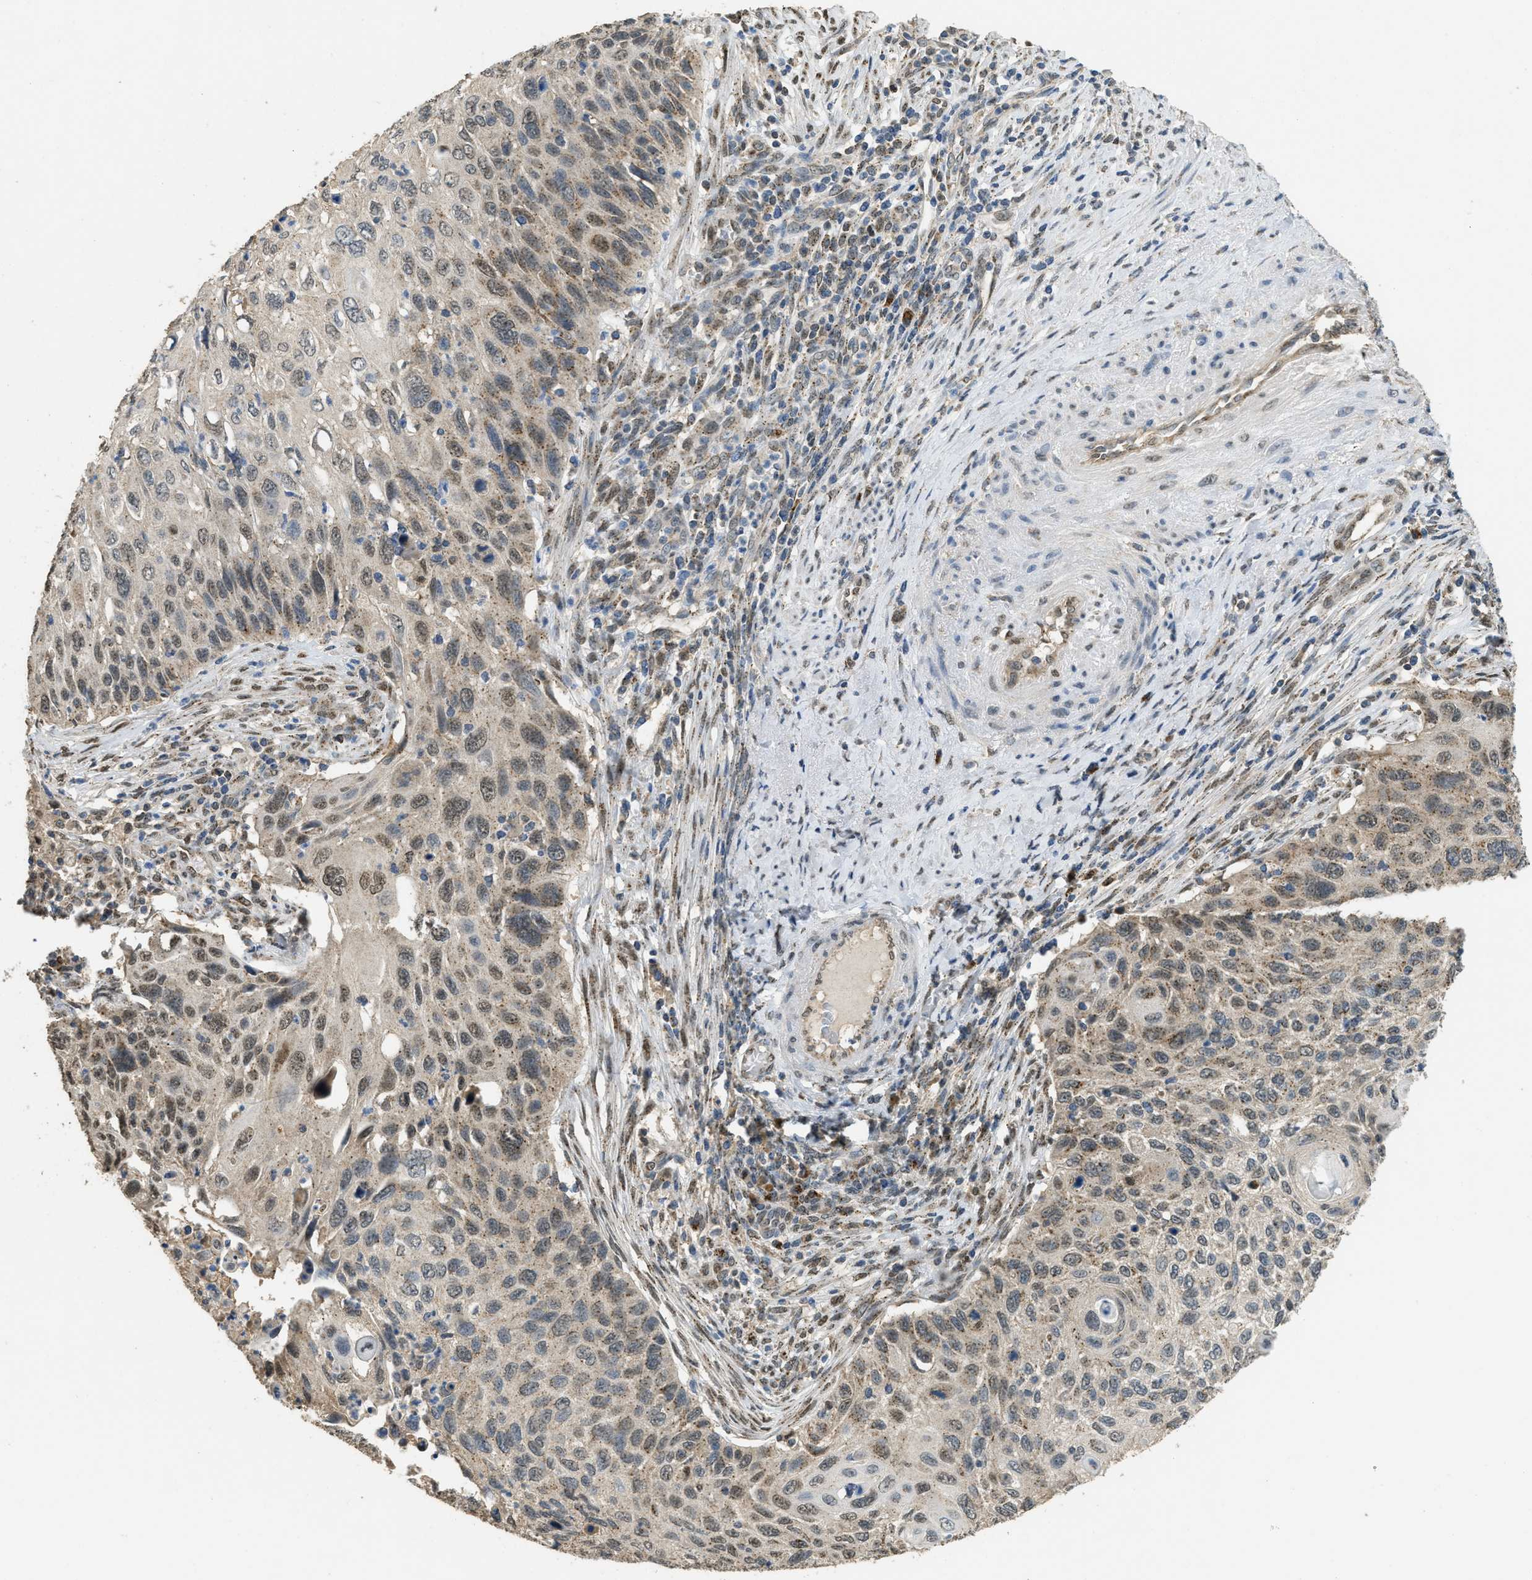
{"staining": {"intensity": "moderate", "quantity": ">75%", "location": "cytoplasmic/membranous,nuclear"}, "tissue": "cervical cancer", "cell_type": "Tumor cells", "image_type": "cancer", "snomed": [{"axis": "morphology", "description": "Squamous cell carcinoma, NOS"}, {"axis": "topography", "description": "Cervix"}], "caption": "Tumor cells show medium levels of moderate cytoplasmic/membranous and nuclear staining in approximately >75% of cells in human cervical cancer (squamous cell carcinoma). The staining was performed using DAB to visualize the protein expression in brown, while the nuclei were stained in blue with hematoxylin (Magnification: 20x).", "gene": "IPO7", "patient": {"sex": "female", "age": 70}}